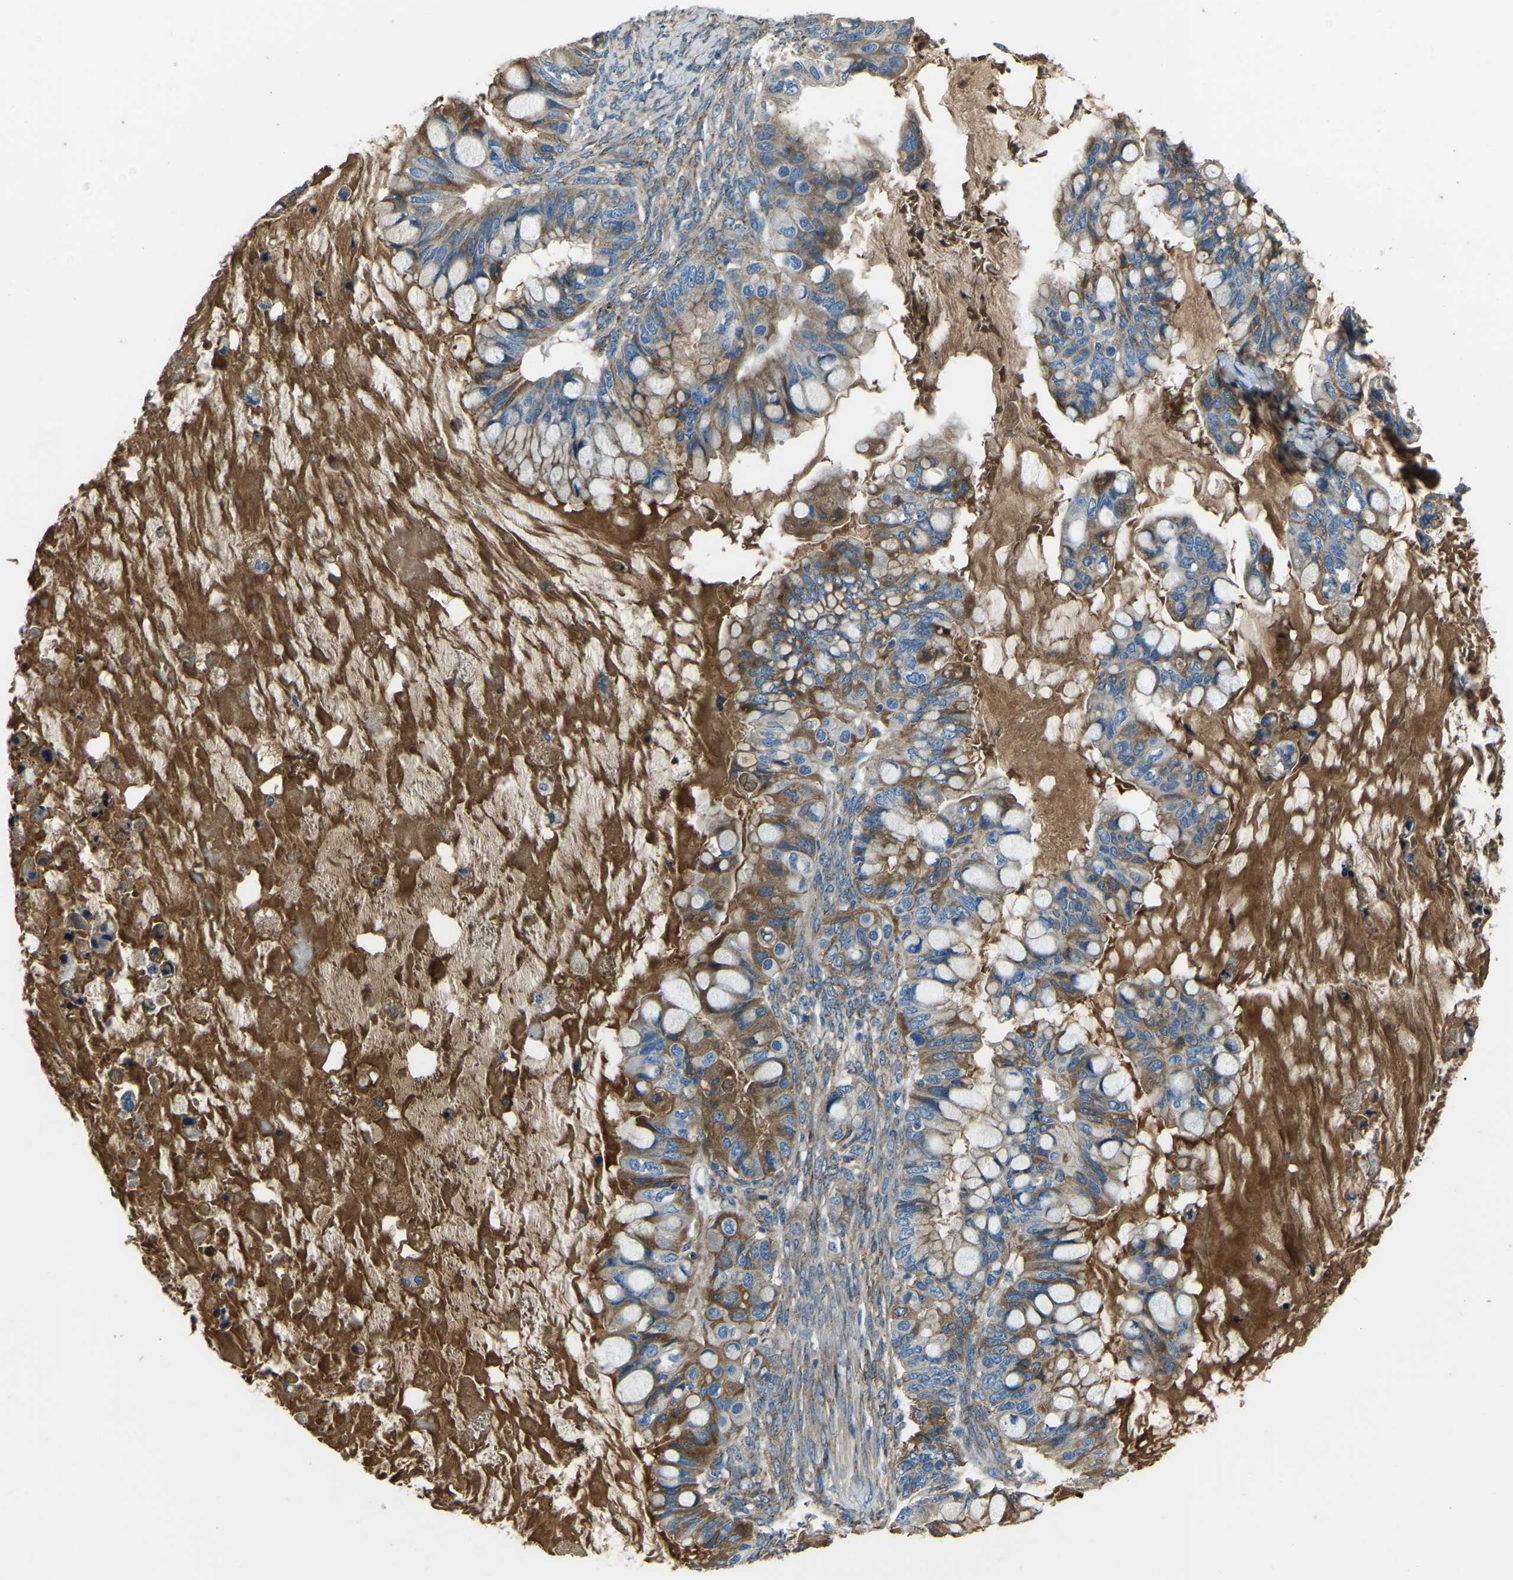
{"staining": {"intensity": "moderate", "quantity": ">75%", "location": "cytoplasmic/membranous"}, "tissue": "ovarian cancer", "cell_type": "Tumor cells", "image_type": "cancer", "snomed": [{"axis": "morphology", "description": "Cystadenocarcinoma, mucinous, NOS"}, {"axis": "topography", "description": "Ovary"}], "caption": "Ovarian cancer (mucinous cystadenocarcinoma) stained for a protein demonstrates moderate cytoplasmic/membranous positivity in tumor cells. (DAB (3,3'-diaminobenzidine) = brown stain, brightfield microscopy at high magnification).", "gene": "COL3A1", "patient": {"sex": "female", "age": 80}}